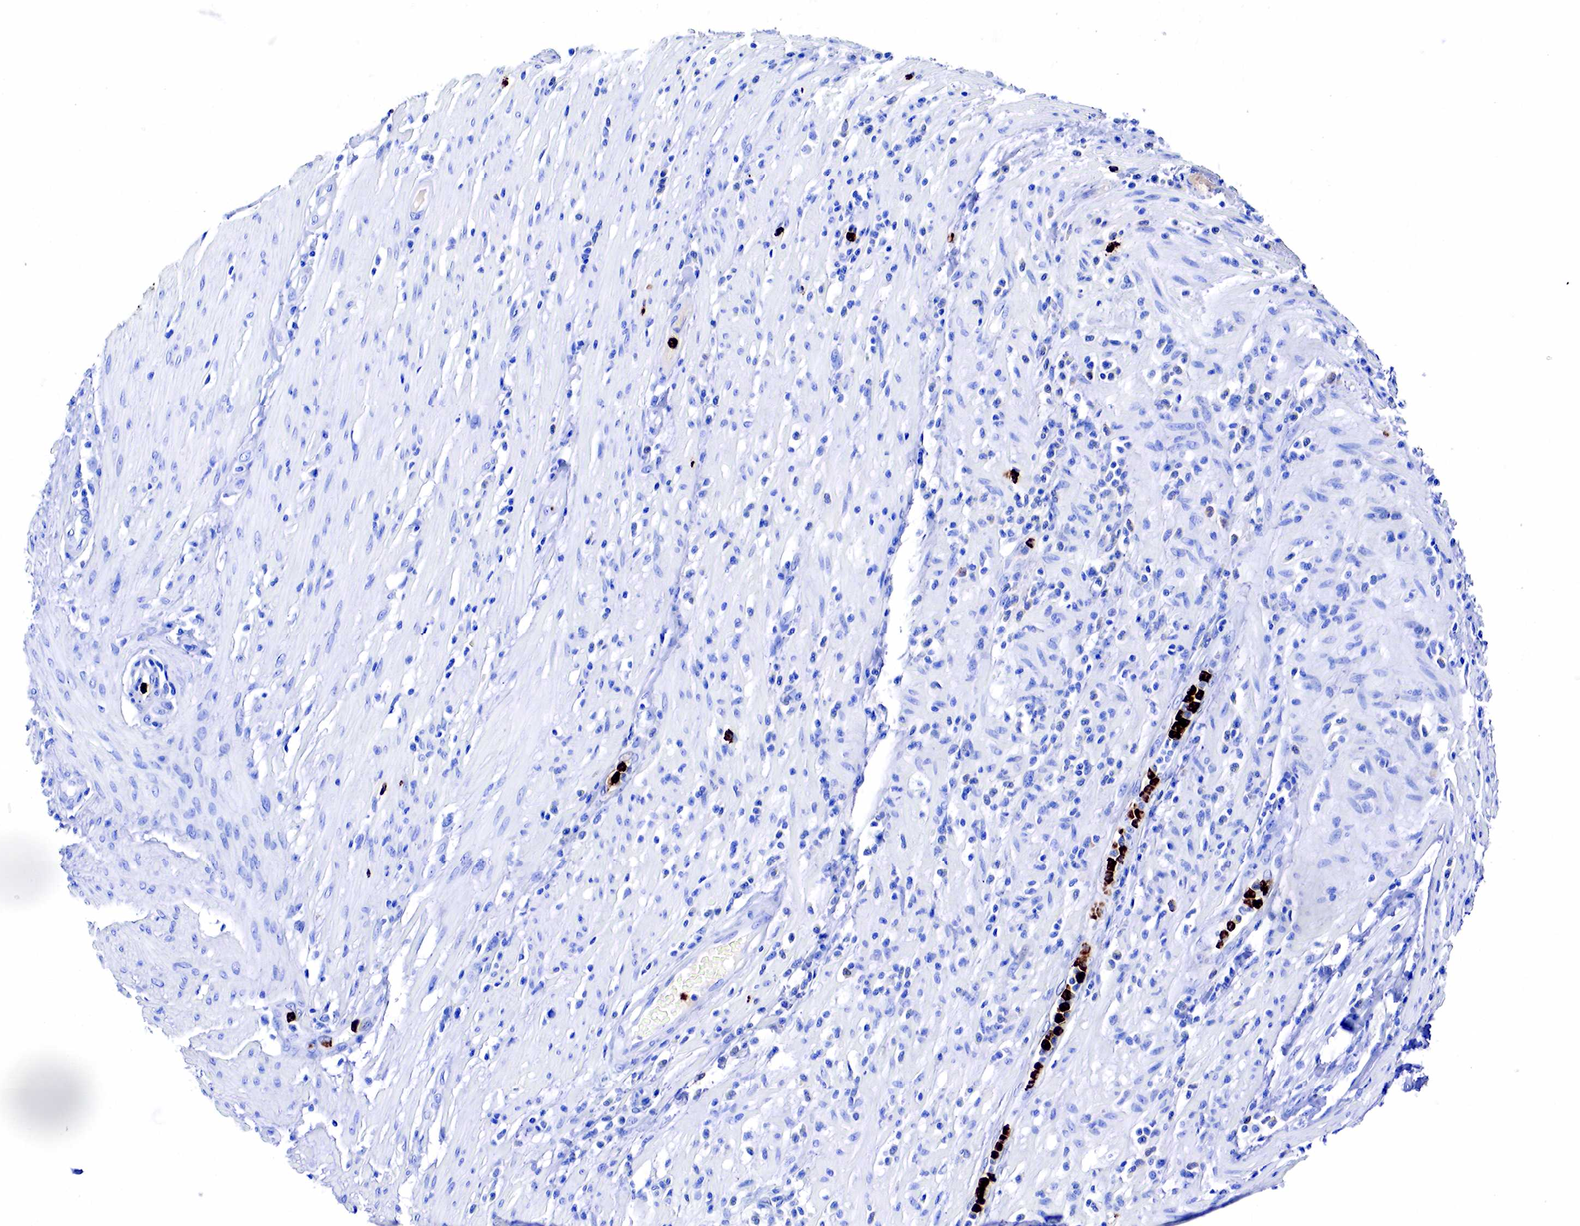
{"staining": {"intensity": "negative", "quantity": "none", "location": "none"}, "tissue": "colorectal cancer", "cell_type": "Tumor cells", "image_type": "cancer", "snomed": [{"axis": "morphology", "description": "Adenocarcinoma, NOS"}, {"axis": "topography", "description": "Colon"}], "caption": "IHC micrograph of neoplastic tissue: human adenocarcinoma (colorectal) stained with DAB (3,3'-diaminobenzidine) displays no significant protein staining in tumor cells. (DAB (3,3'-diaminobenzidine) IHC with hematoxylin counter stain).", "gene": "FUT4", "patient": {"sex": "female", "age": 70}}